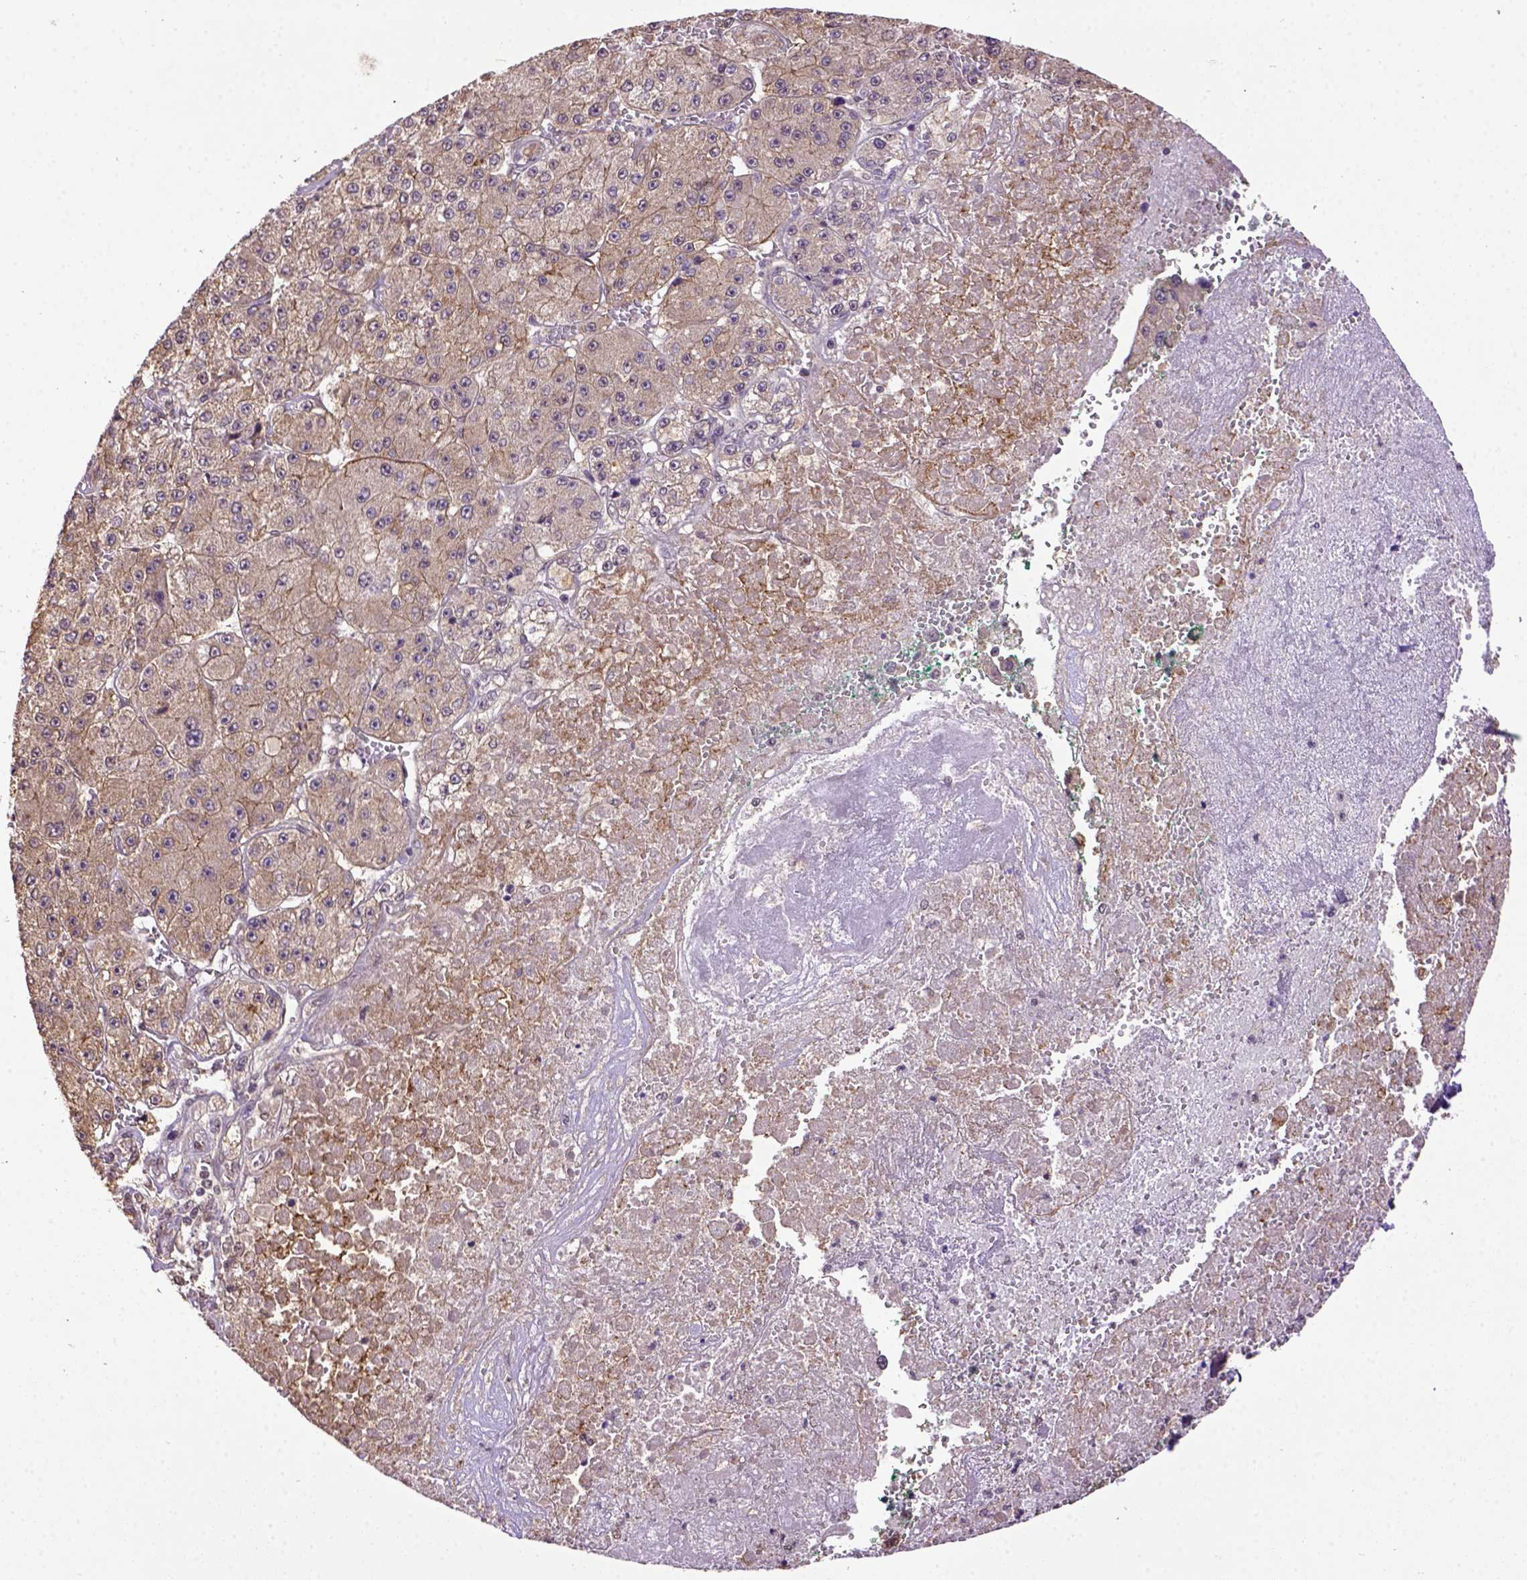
{"staining": {"intensity": "weak", "quantity": ">75%", "location": "cytoplasmic/membranous"}, "tissue": "liver cancer", "cell_type": "Tumor cells", "image_type": "cancer", "snomed": [{"axis": "morphology", "description": "Carcinoma, Hepatocellular, NOS"}, {"axis": "topography", "description": "Liver"}], "caption": "A photomicrograph of hepatocellular carcinoma (liver) stained for a protein reveals weak cytoplasmic/membranous brown staining in tumor cells.", "gene": "WDR17", "patient": {"sex": "female", "age": 73}}